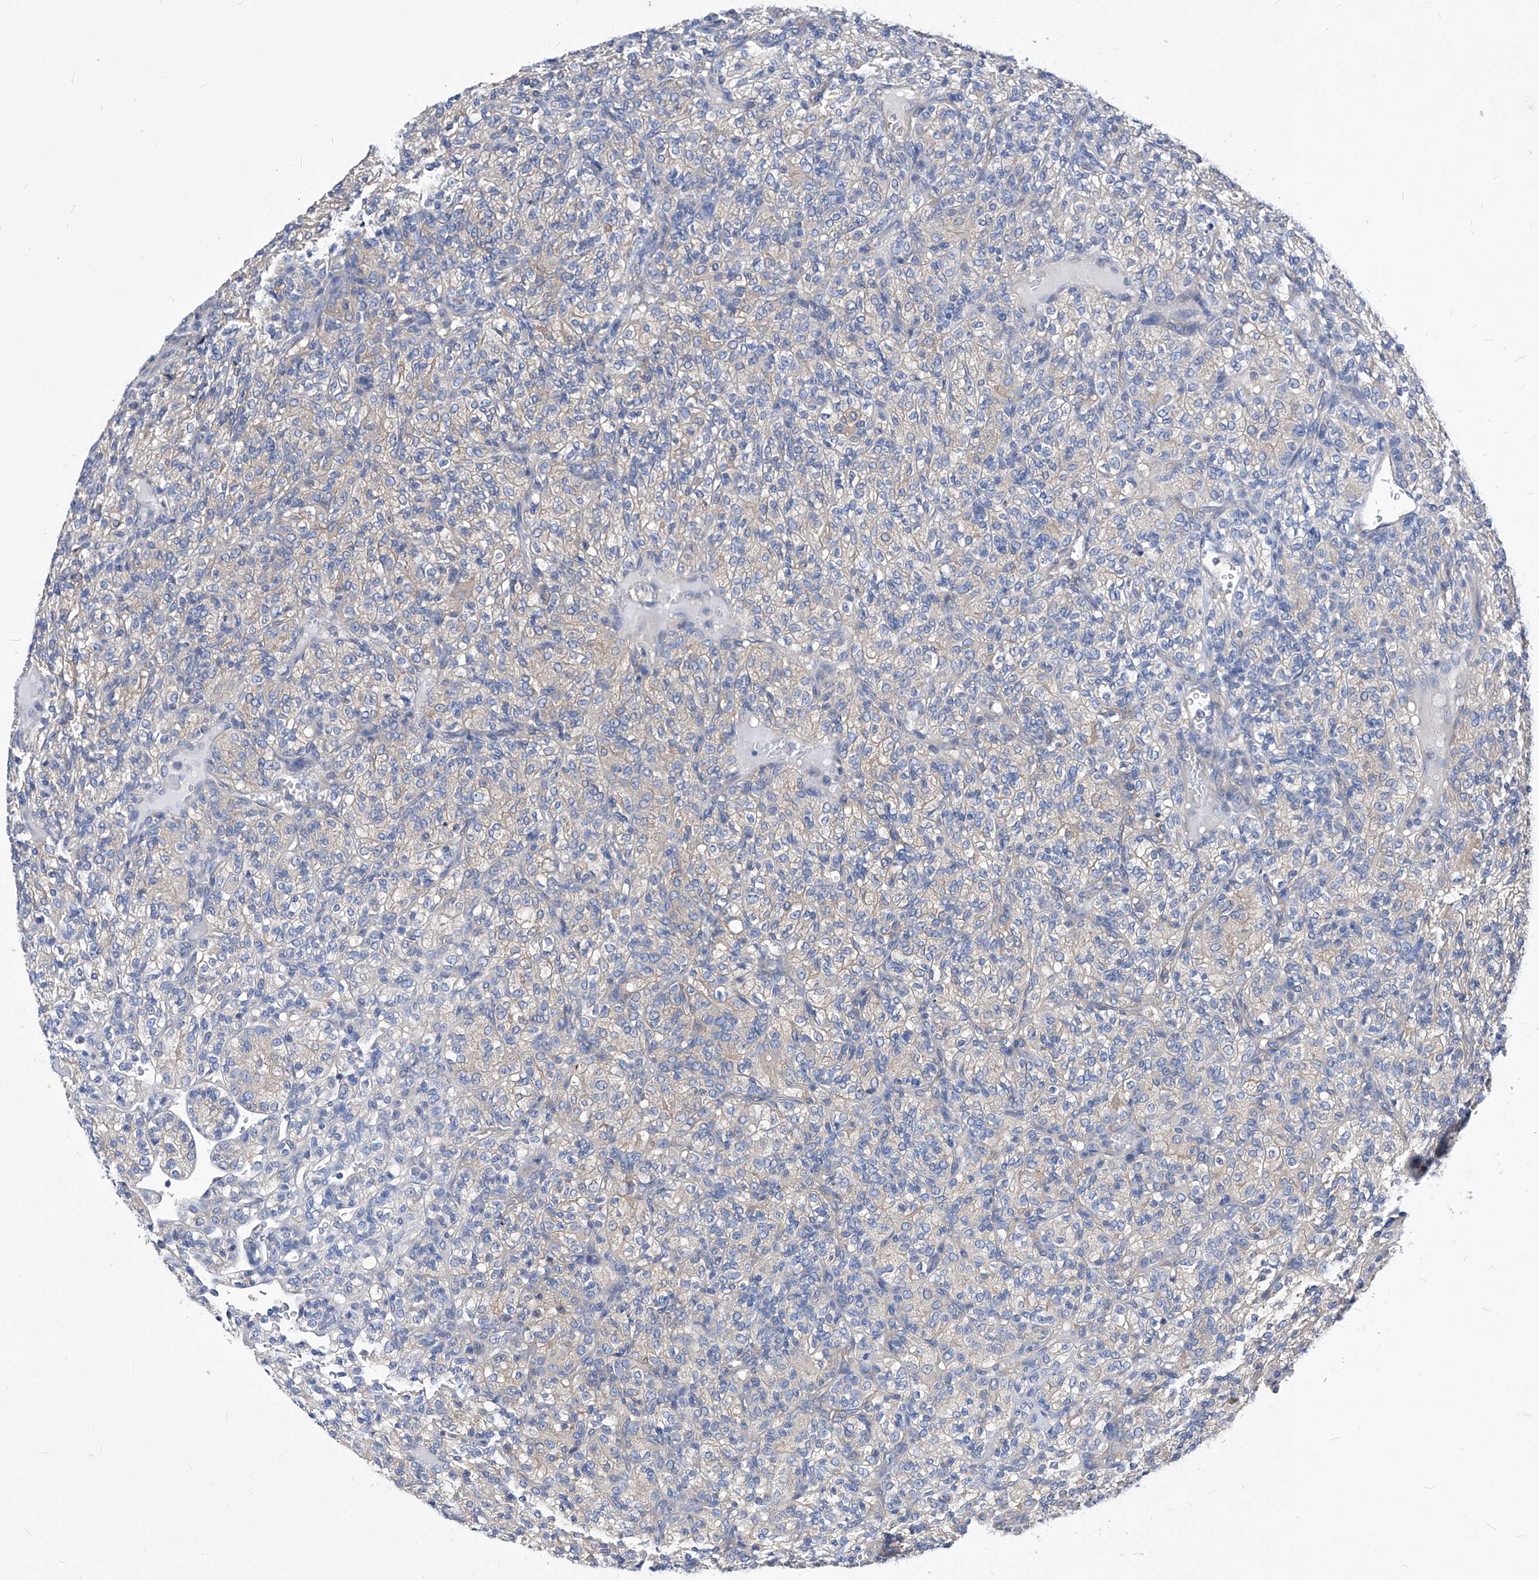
{"staining": {"intensity": "negative", "quantity": "none", "location": "none"}, "tissue": "renal cancer", "cell_type": "Tumor cells", "image_type": "cancer", "snomed": [{"axis": "morphology", "description": "Adenocarcinoma, NOS"}, {"axis": "topography", "description": "Kidney"}], "caption": "Protein analysis of renal adenocarcinoma displays no significant expression in tumor cells.", "gene": "XPNPEP1", "patient": {"sex": "male", "age": 77}}